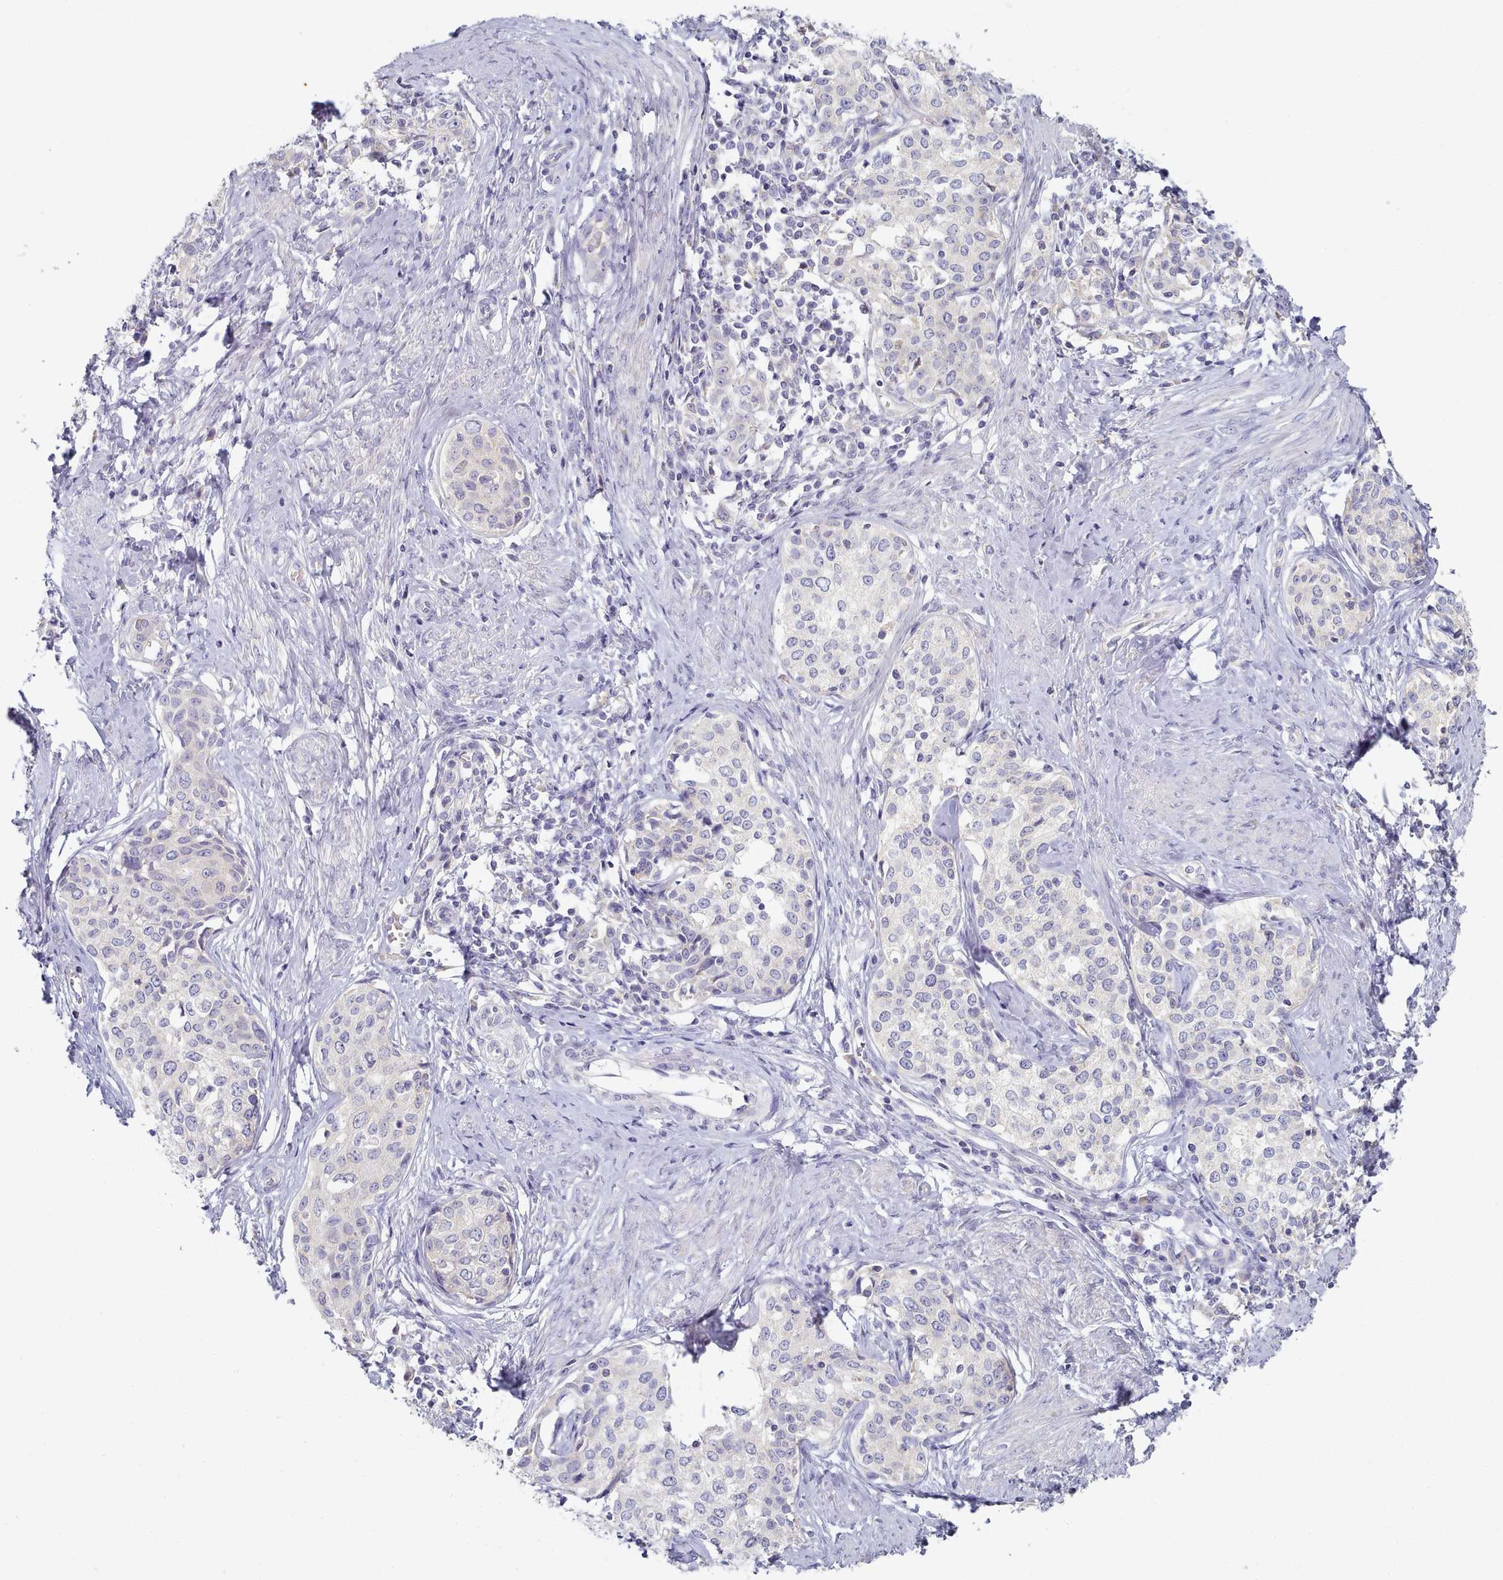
{"staining": {"intensity": "negative", "quantity": "none", "location": "none"}, "tissue": "cervical cancer", "cell_type": "Tumor cells", "image_type": "cancer", "snomed": [{"axis": "morphology", "description": "Squamous cell carcinoma, NOS"}, {"axis": "morphology", "description": "Adenocarcinoma, NOS"}, {"axis": "topography", "description": "Cervix"}], "caption": "Cervical cancer was stained to show a protein in brown. There is no significant staining in tumor cells. (Immunohistochemistry, brightfield microscopy, high magnification).", "gene": "TYW1B", "patient": {"sex": "female", "age": 52}}